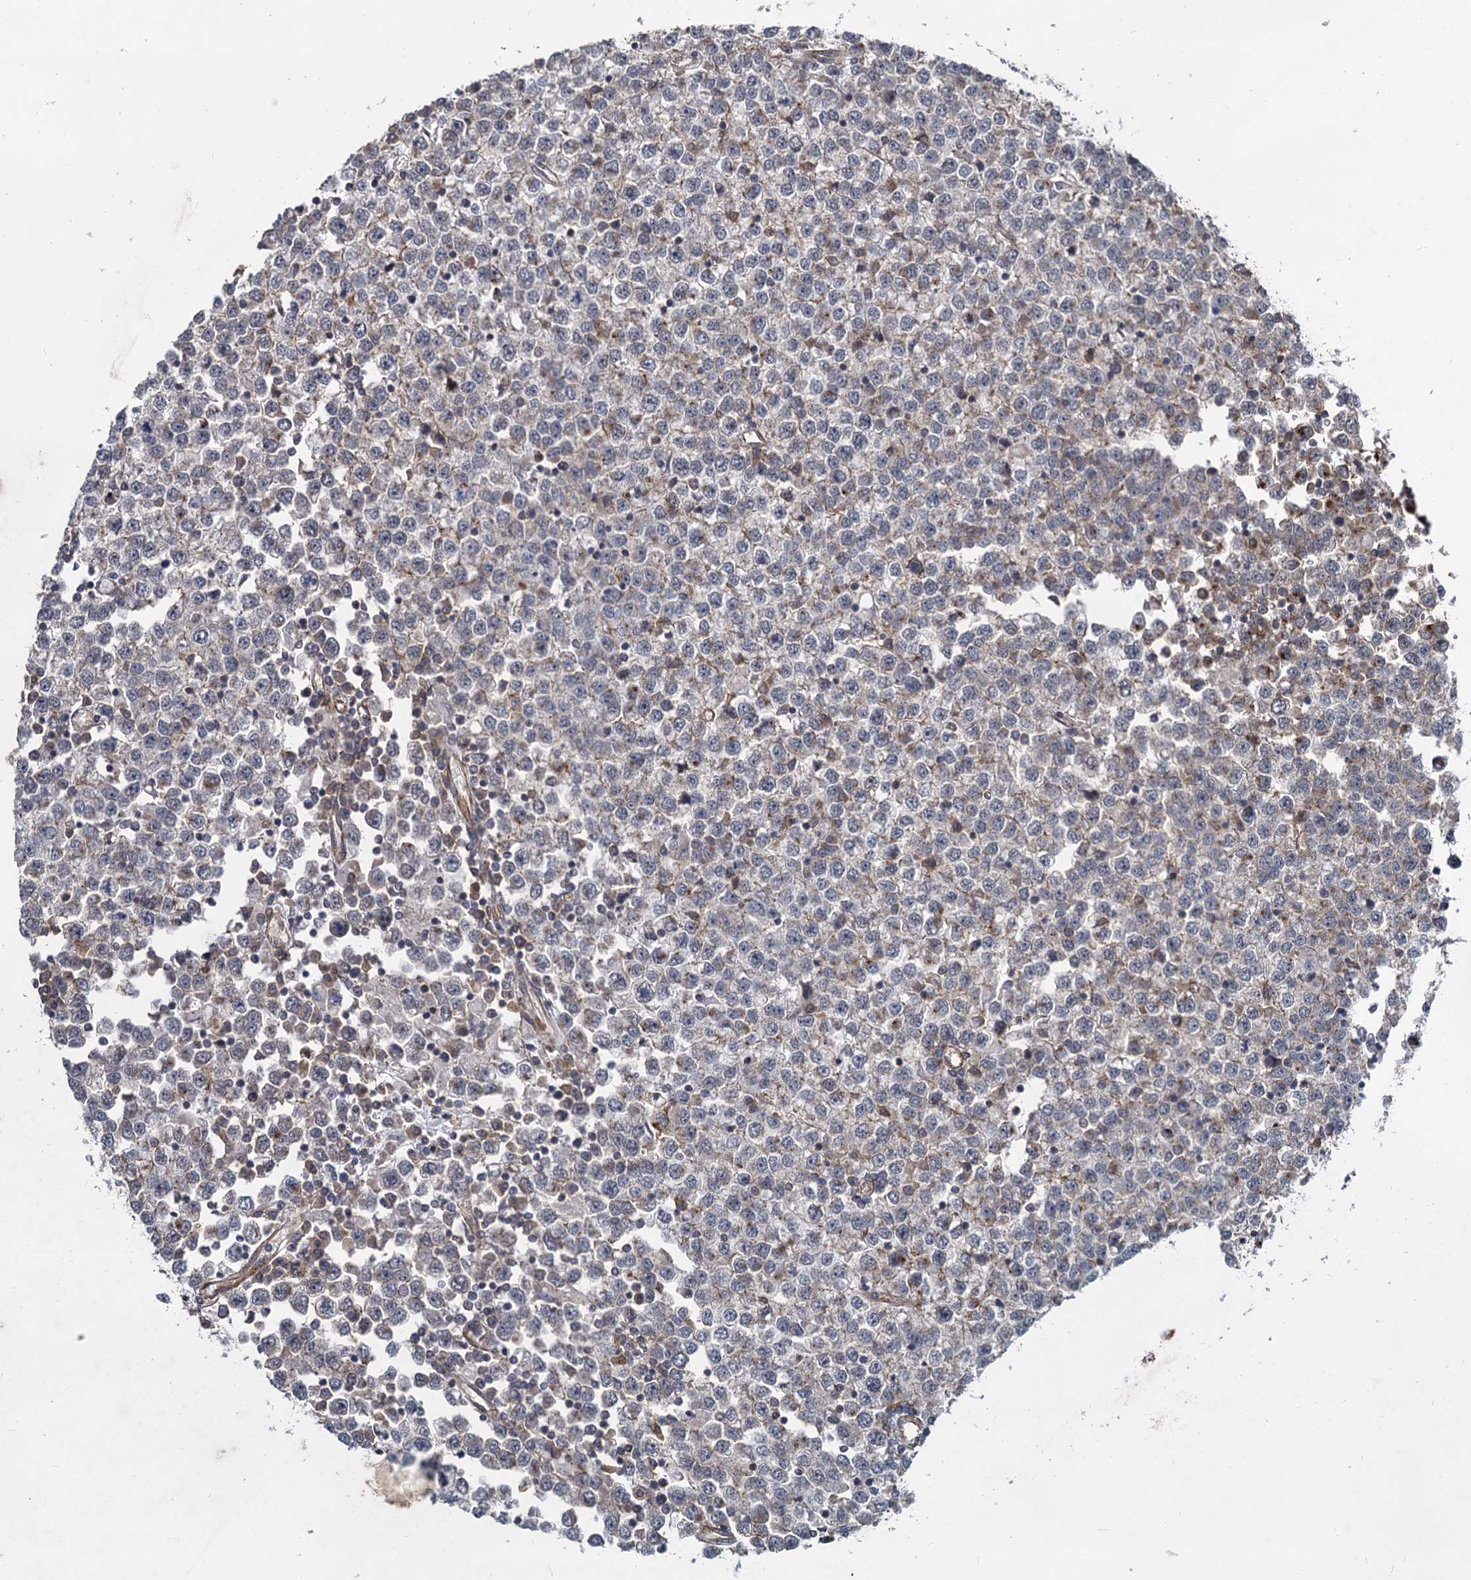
{"staining": {"intensity": "negative", "quantity": "none", "location": "none"}, "tissue": "testis cancer", "cell_type": "Tumor cells", "image_type": "cancer", "snomed": [{"axis": "morphology", "description": "Seminoma, NOS"}, {"axis": "topography", "description": "Testis"}], "caption": "Immunohistochemical staining of testis seminoma reveals no significant positivity in tumor cells. (DAB (3,3'-diaminobenzidine) immunohistochemistry (IHC) visualized using brightfield microscopy, high magnification).", "gene": "SVIP", "patient": {"sex": "male", "age": 65}}